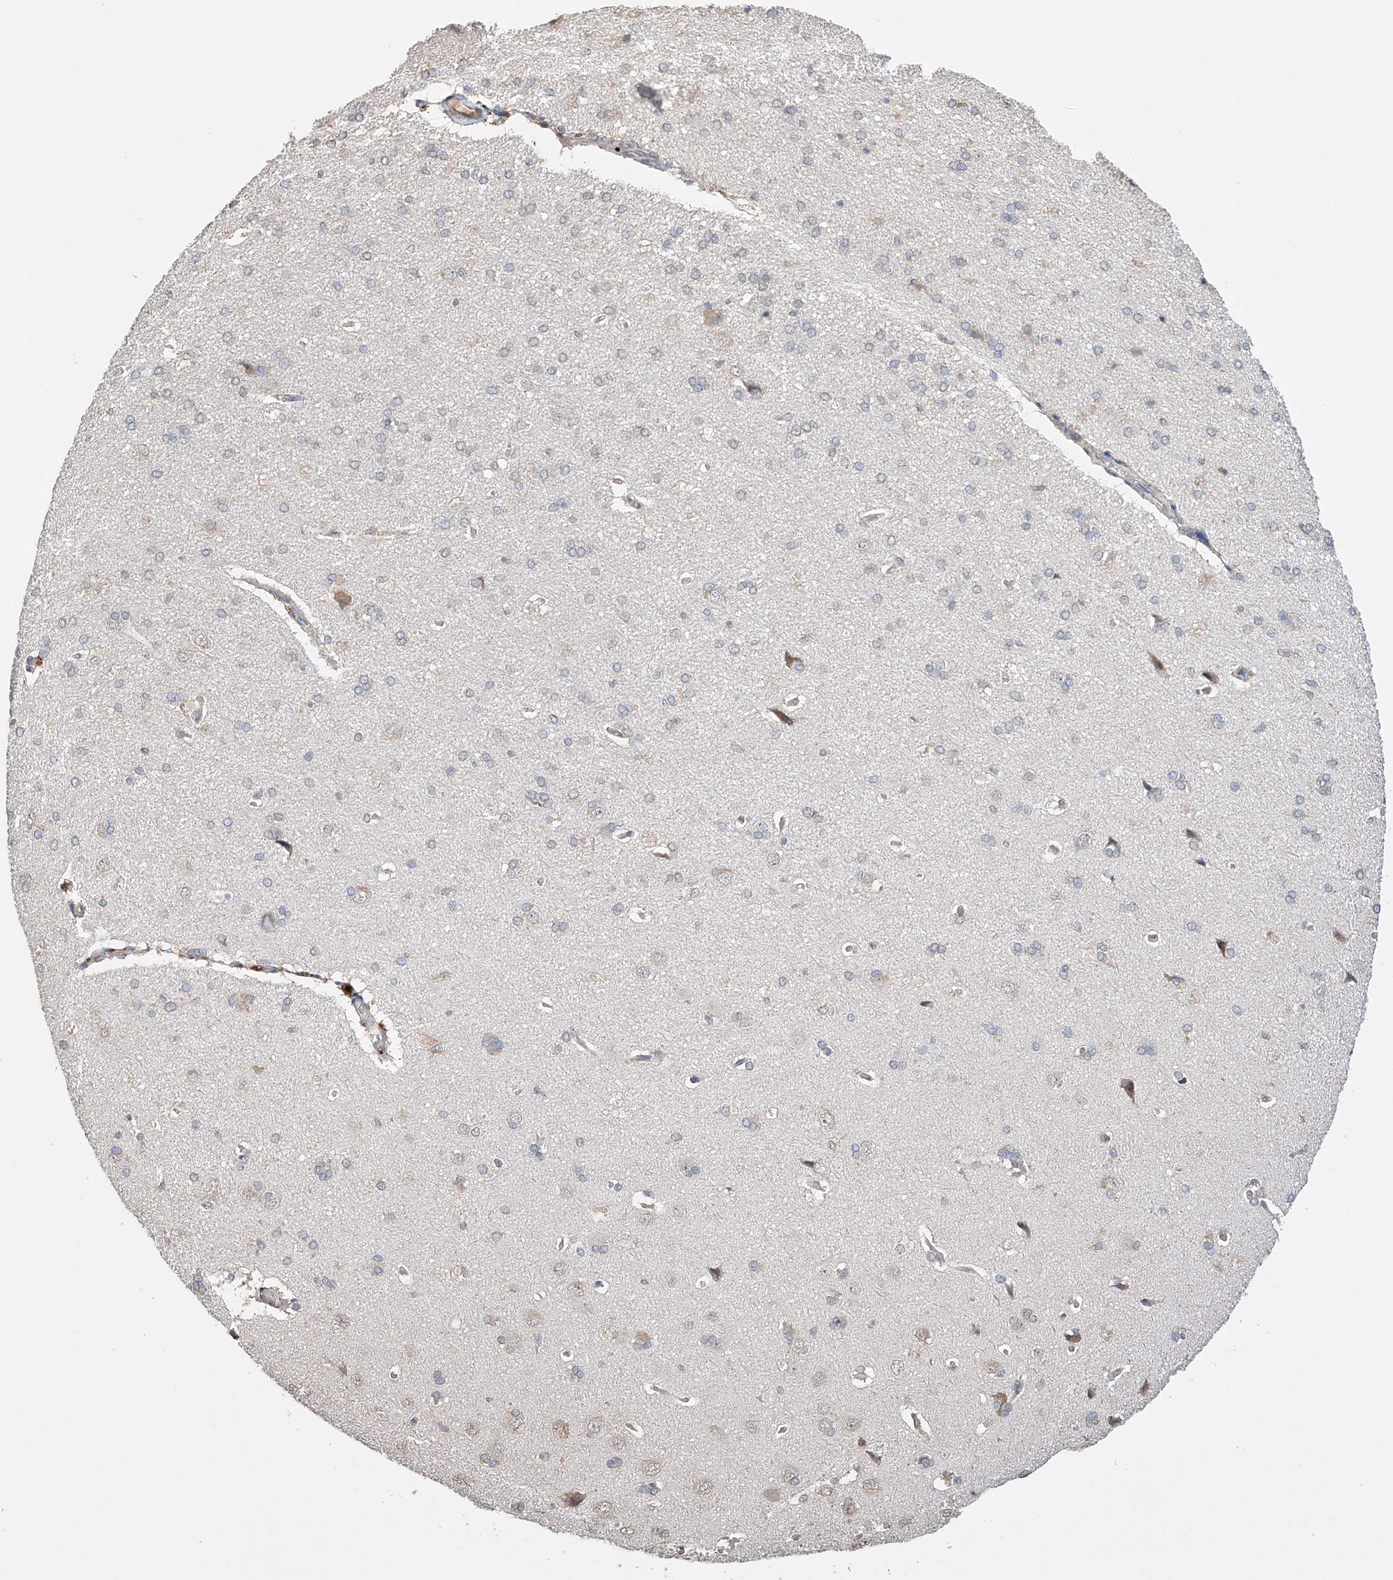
{"staining": {"intensity": "negative", "quantity": "none", "location": "none"}, "tissue": "cerebral cortex", "cell_type": "Endothelial cells", "image_type": "normal", "snomed": [{"axis": "morphology", "description": "Normal tissue, NOS"}, {"axis": "topography", "description": "Cerebral cortex"}], "caption": "Protein analysis of unremarkable cerebral cortex shows no significant staining in endothelial cells.", "gene": "ZFHX2", "patient": {"sex": "male", "age": 62}}